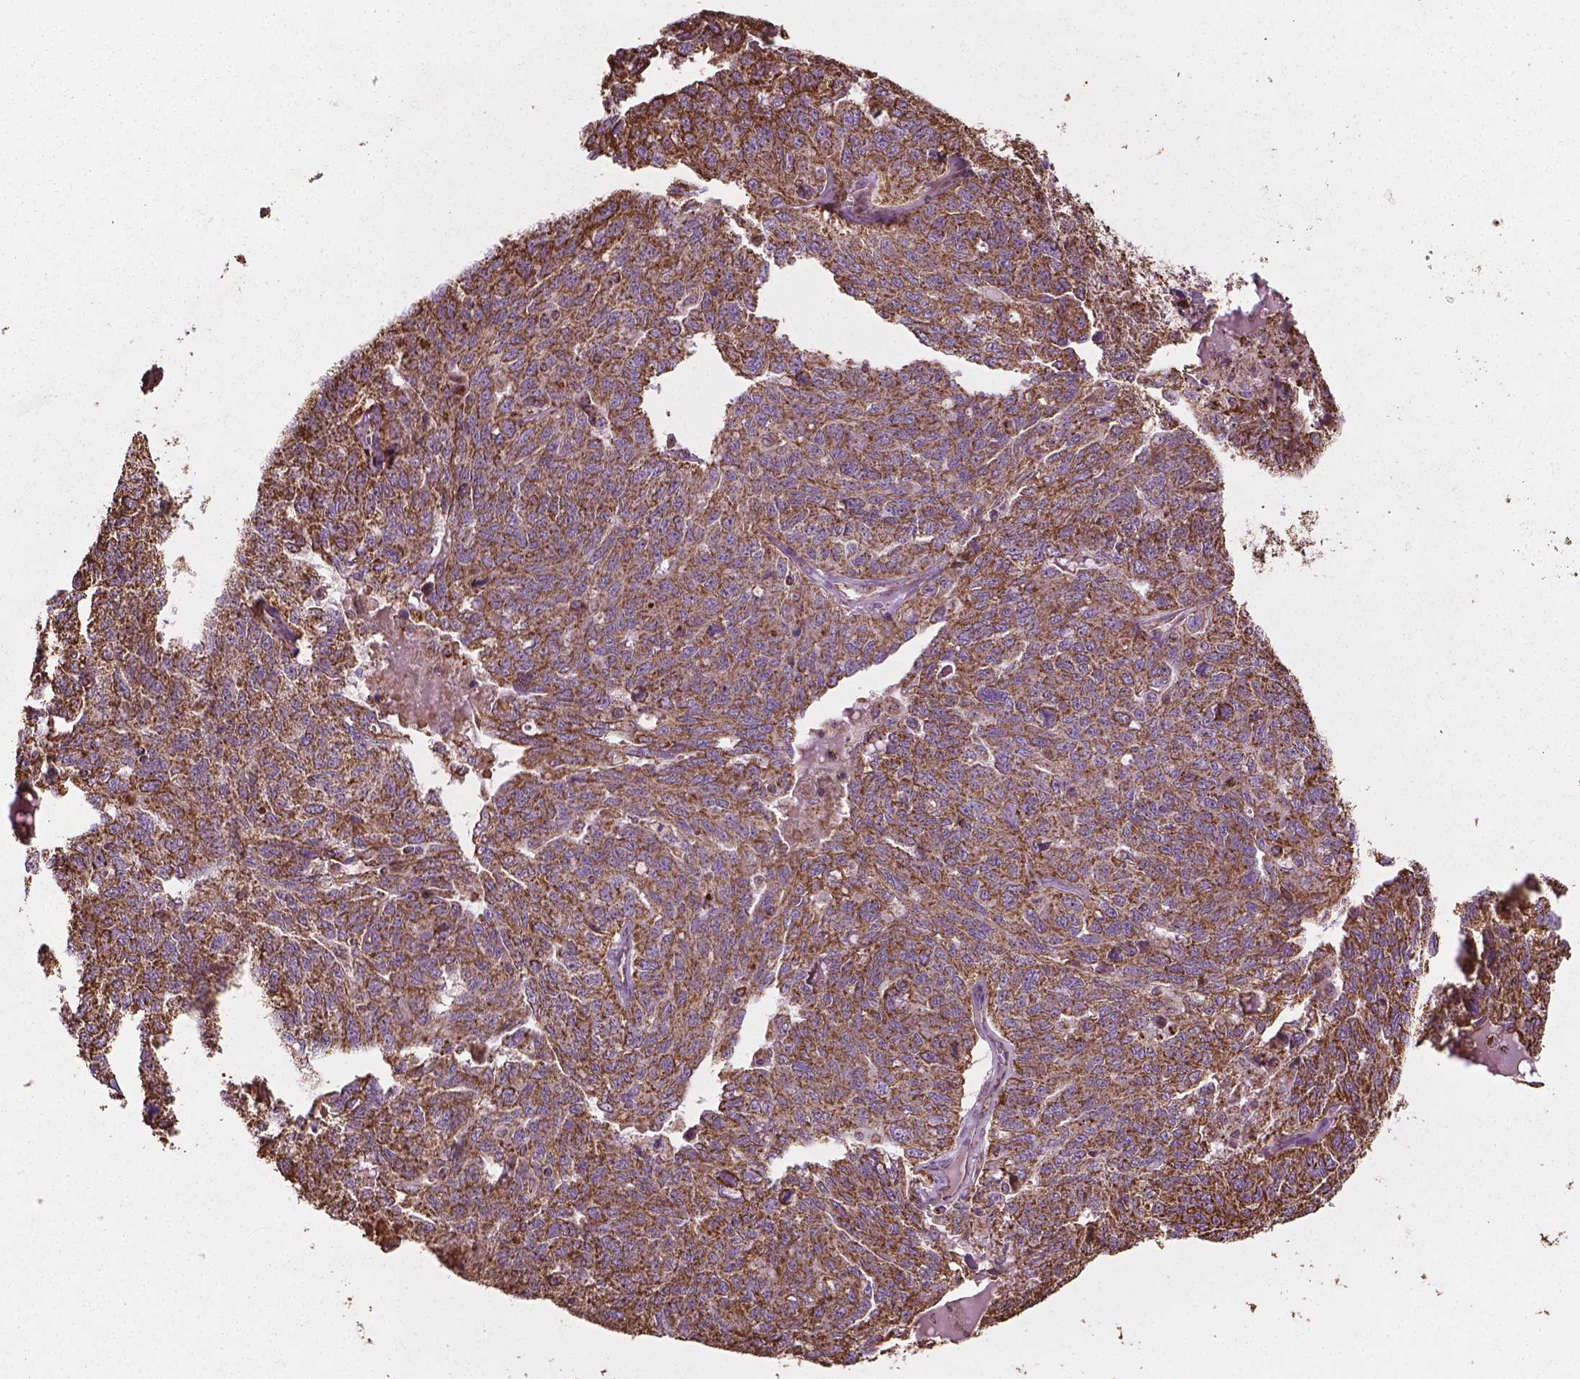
{"staining": {"intensity": "moderate", "quantity": ">75%", "location": "cytoplasmic/membranous"}, "tissue": "ovarian cancer", "cell_type": "Tumor cells", "image_type": "cancer", "snomed": [{"axis": "morphology", "description": "Cystadenocarcinoma, serous, NOS"}, {"axis": "topography", "description": "Ovary"}], "caption": "Moderate cytoplasmic/membranous protein staining is appreciated in about >75% of tumor cells in serous cystadenocarcinoma (ovarian). The staining is performed using DAB (3,3'-diaminobenzidine) brown chromogen to label protein expression. The nuclei are counter-stained blue using hematoxylin.", "gene": "HS3ST3A1", "patient": {"sex": "female", "age": 71}}